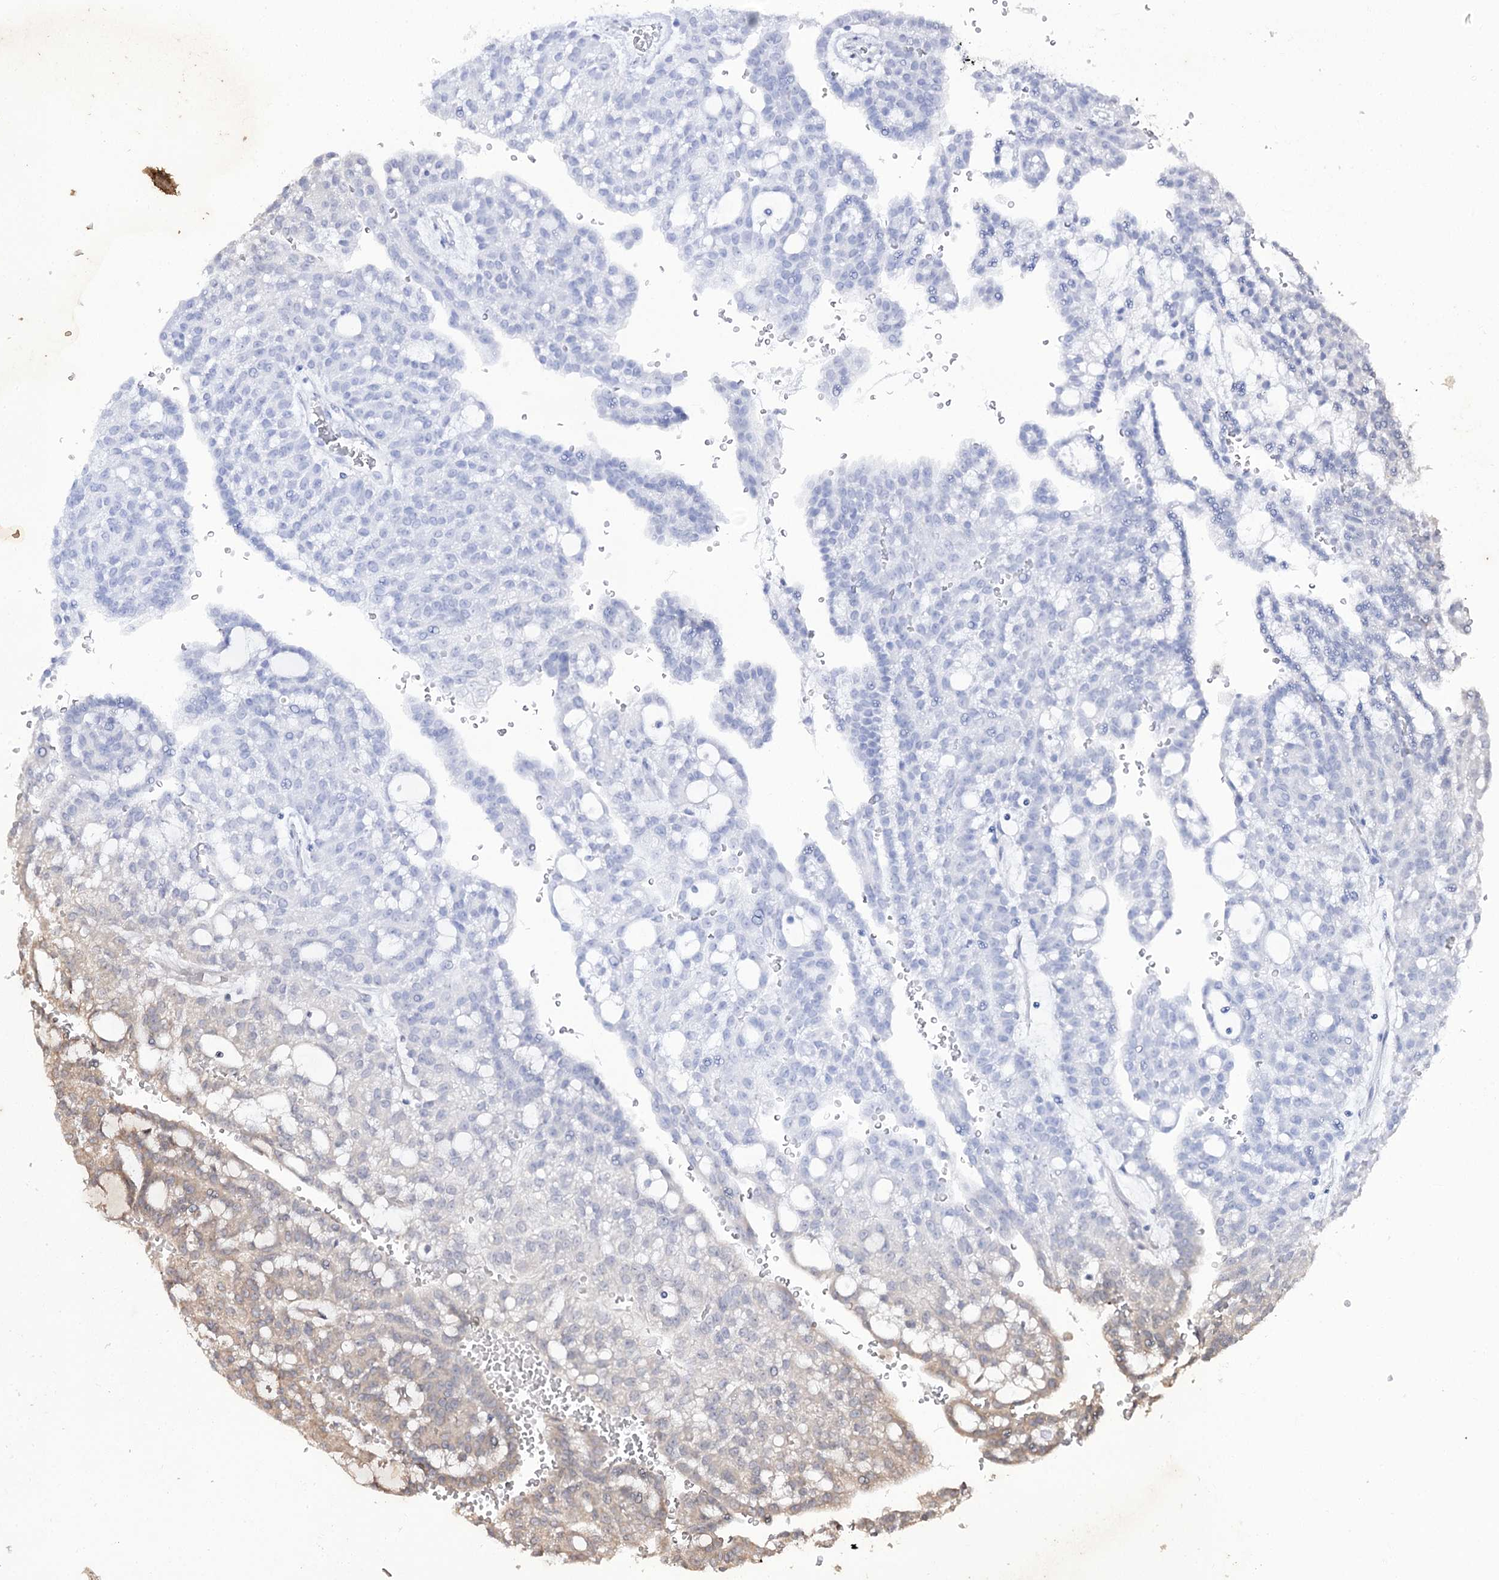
{"staining": {"intensity": "moderate", "quantity": "25%-75%", "location": "cytoplasmic/membranous"}, "tissue": "renal cancer", "cell_type": "Tumor cells", "image_type": "cancer", "snomed": [{"axis": "morphology", "description": "Adenocarcinoma, NOS"}, {"axis": "topography", "description": "Kidney"}], "caption": "About 25%-75% of tumor cells in human adenocarcinoma (renal) display moderate cytoplasmic/membranous protein positivity as visualized by brown immunohistochemical staining.", "gene": "C11orf80", "patient": {"sex": "male", "age": 63}}